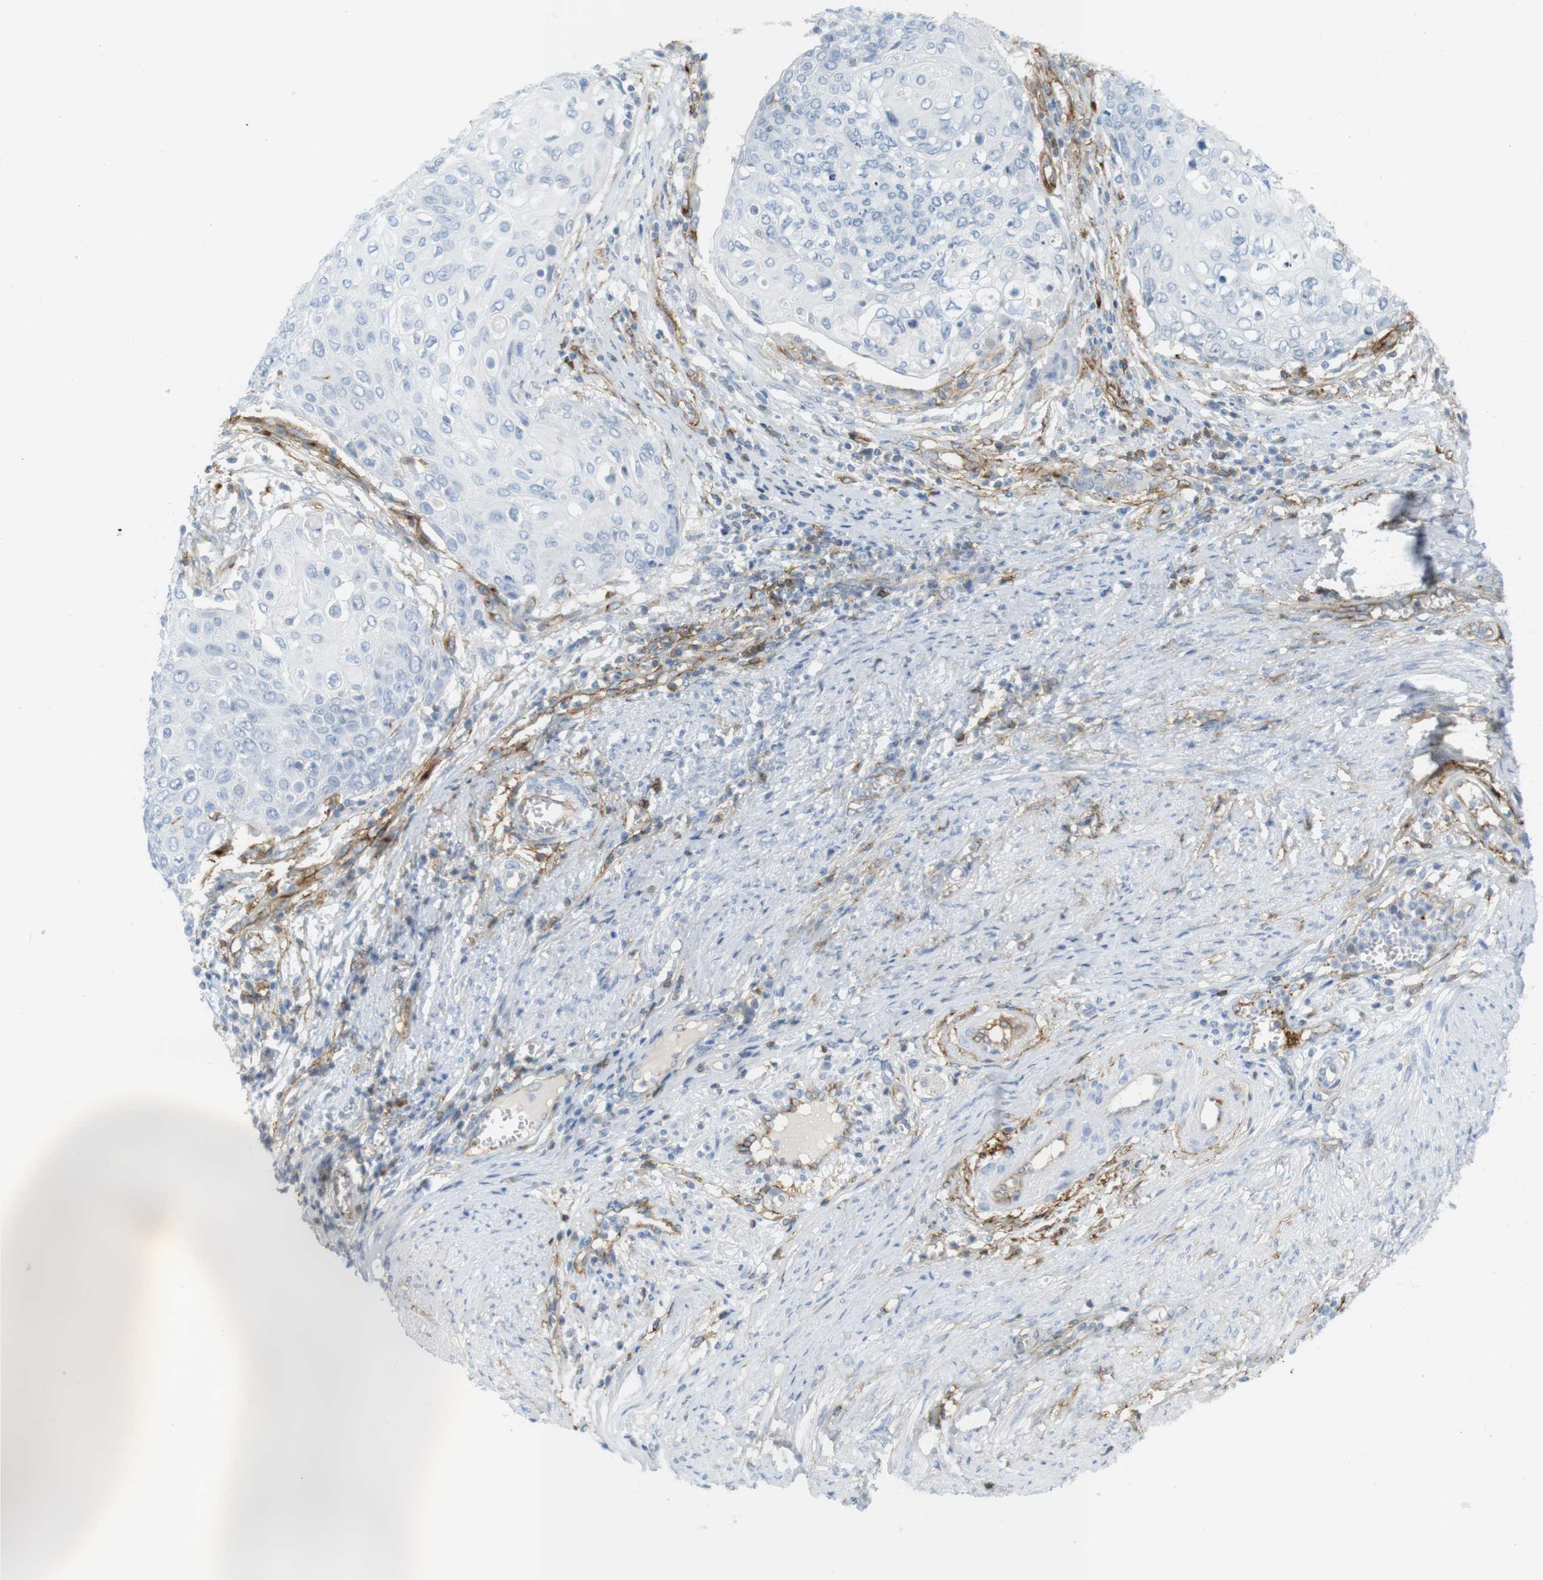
{"staining": {"intensity": "negative", "quantity": "none", "location": "none"}, "tissue": "cervical cancer", "cell_type": "Tumor cells", "image_type": "cancer", "snomed": [{"axis": "morphology", "description": "Squamous cell carcinoma, NOS"}, {"axis": "topography", "description": "Cervix"}], "caption": "IHC micrograph of neoplastic tissue: human cervical cancer stained with DAB (3,3'-diaminobenzidine) demonstrates no significant protein expression in tumor cells.", "gene": "F2R", "patient": {"sex": "female", "age": 39}}